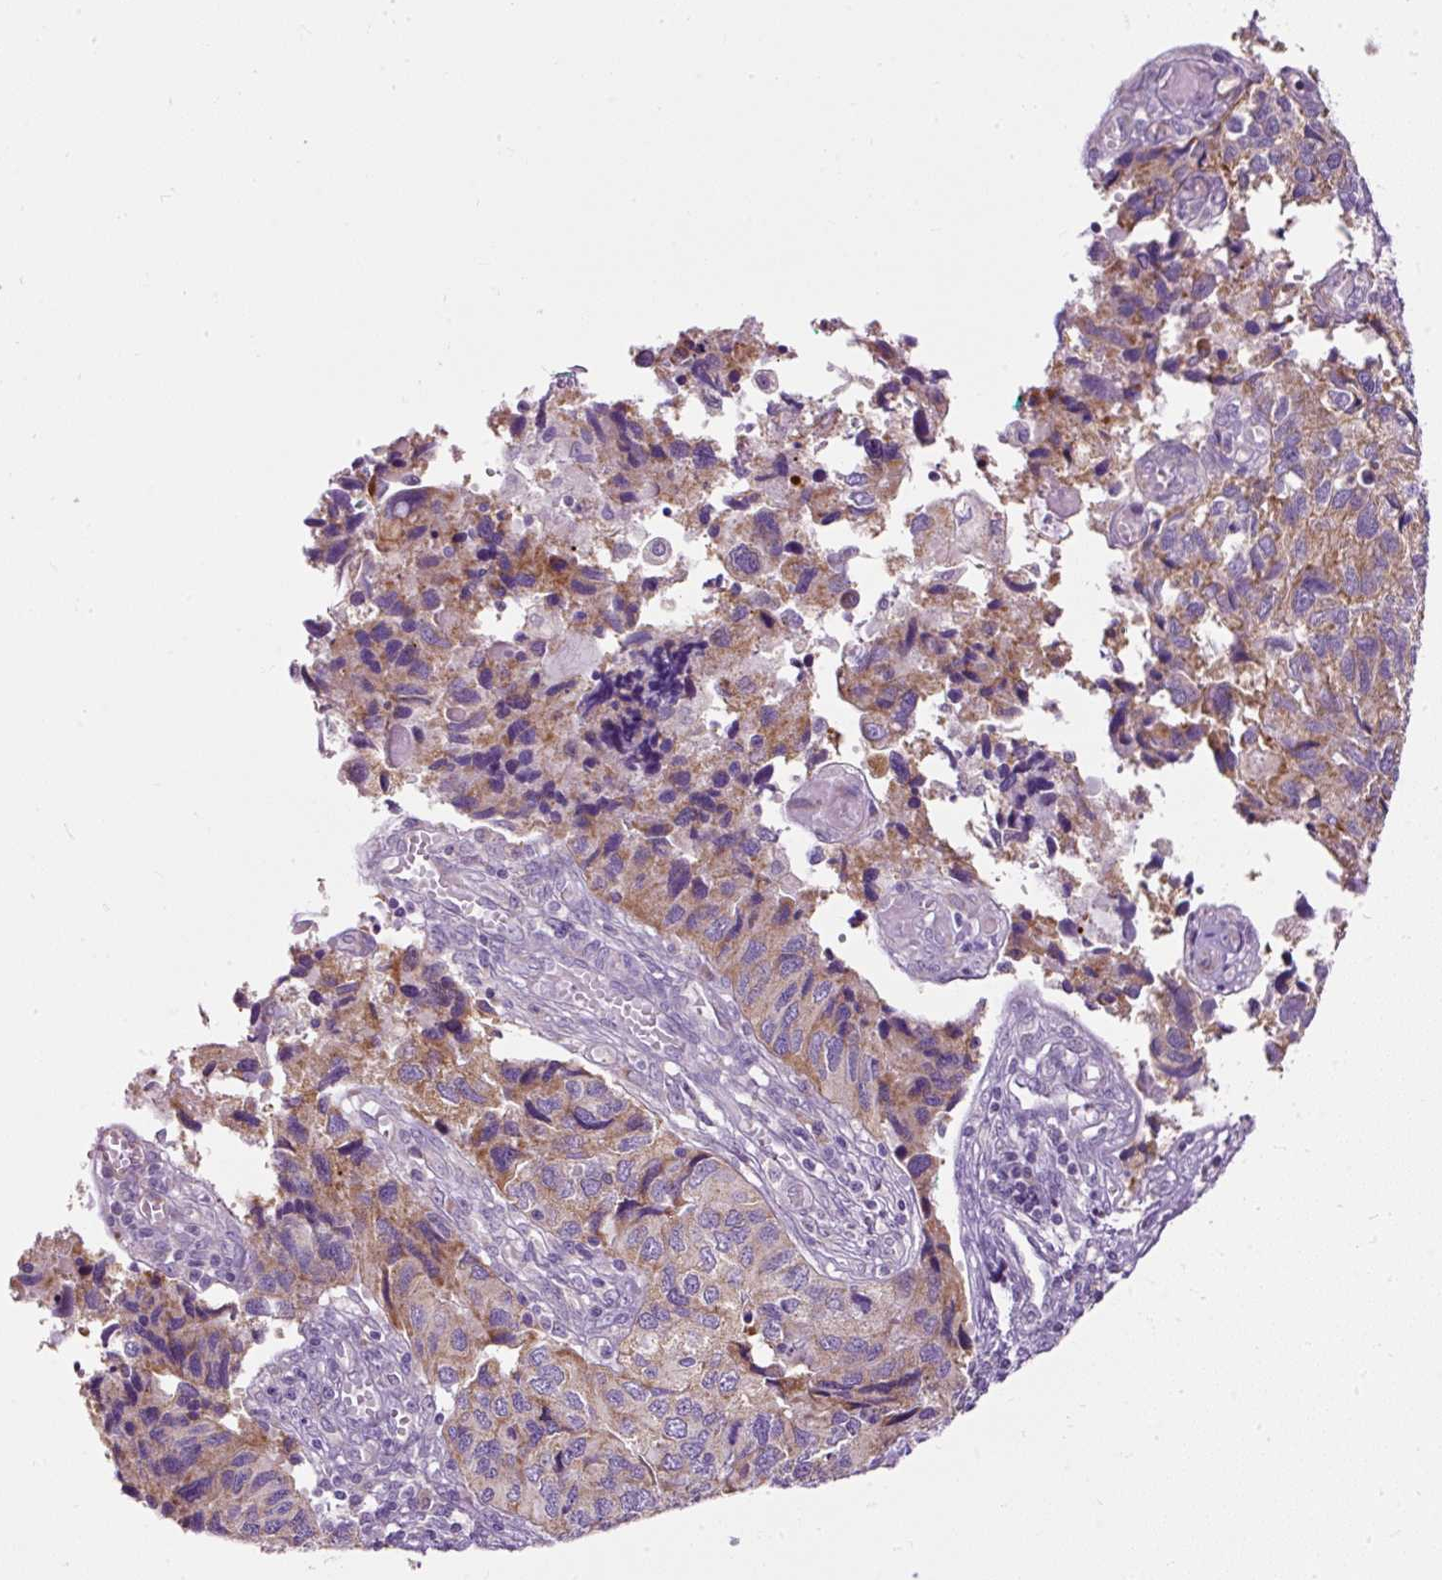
{"staining": {"intensity": "weak", "quantity": "25%-75%", "location": "cytoplasmic/membranous"}, "tissue": "endometrial cancer", "cell_type": "Tumor cells", "image_type": "cancer", "snomed": [{"axis": "morphology", "description": "Carcinoma, NOS"}, {"axis": "topography", "description": "Uterus"}], "caption": "Immunohistochemical staining of human endometrial cancer reveals low levels of weak cytoplasmic/membranous protein expression in about 25%-75% of tumor cells.", "gene": "FMC1", "patient": {"sex": "female", "age": 76}}